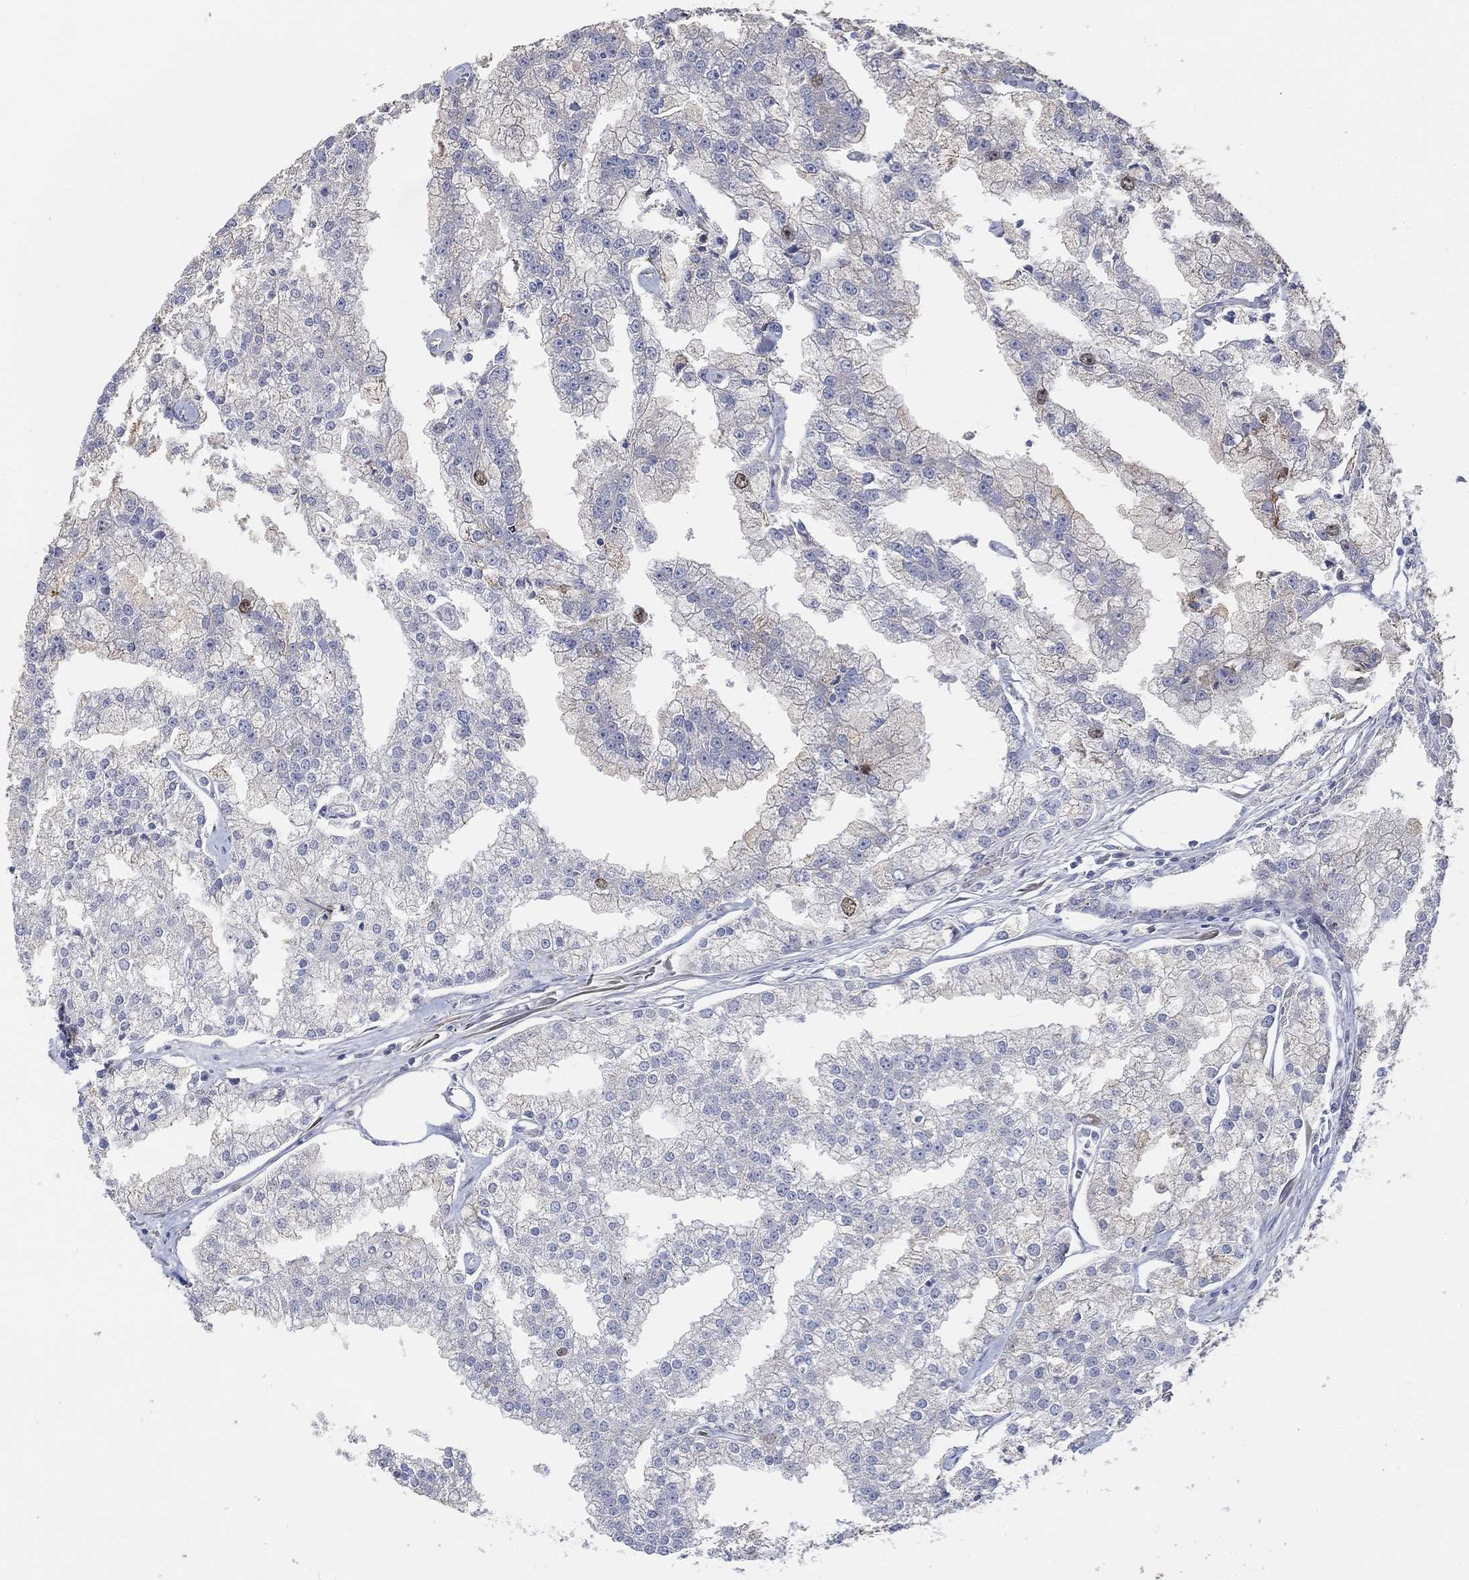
{"staining": {"intensity": "weak", "quantity": "<25%", "location": "nuclear"}, "tissue": "prostate cancer", "cell_type": "Tumor cells", "image_type": "cancer", "snomed": [{"axis": "morphology", "description": "Adenocarcinoma, NOS"}, {"axis": "topography", "description": "Prostate"}], "caption": "A high-resolution photomicrograph shows IHC staining of adenocarcinoma (prostate), which displays no significant staining in tumor cells.", "gene": "PRC1", "patient": {"sex": "male", "age": 70}}